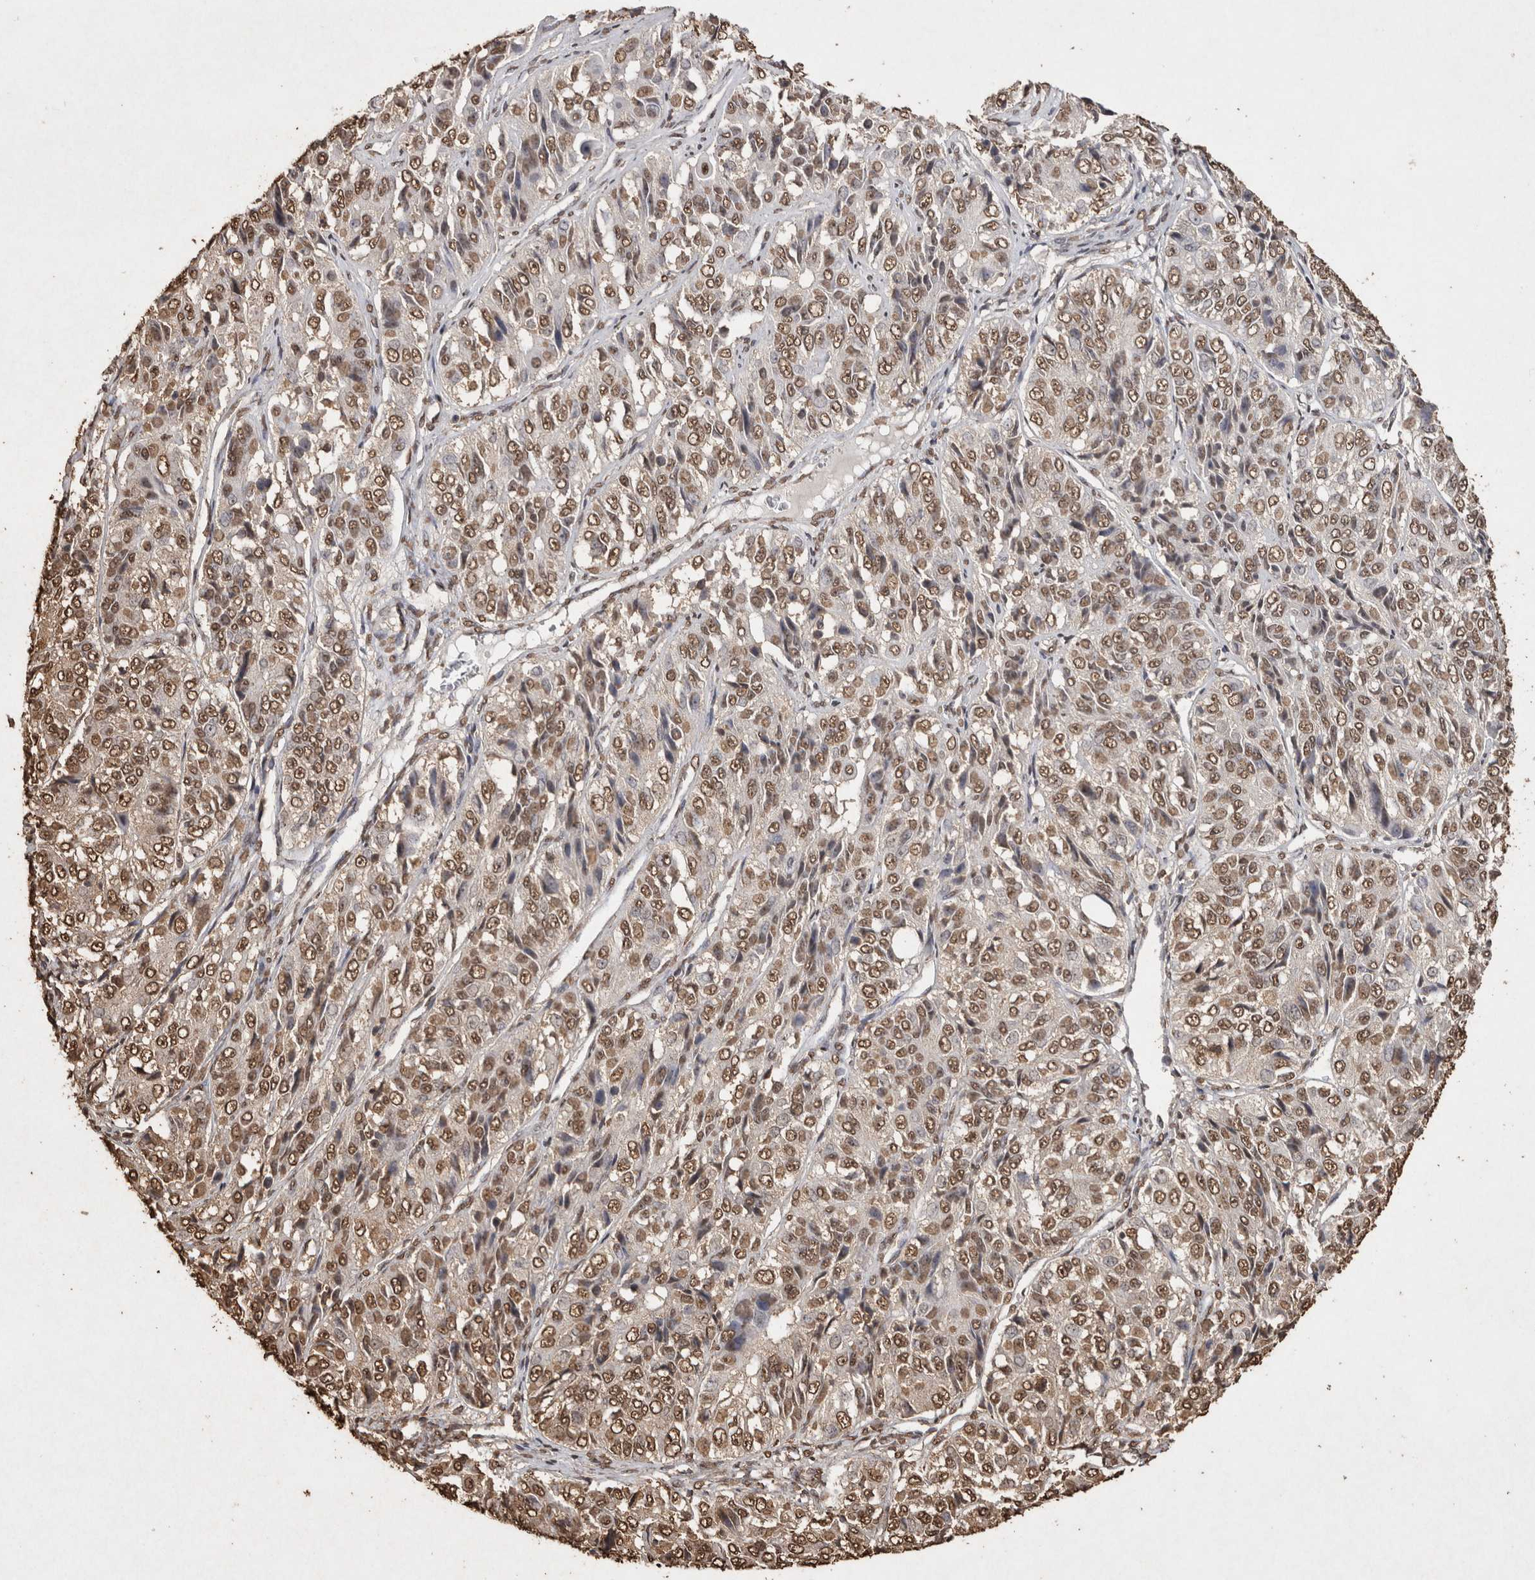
{"staining": {"intensity": "moderate", "quantity": ">75%", "location": "nuclear"}, "tissue": "ovarian cancer", "cell_type": "Tumor cells", "image_type": "cancer", "snomed": [{"axis": "morphology", "description": "Carcinoma, endometroid"}, {"axis": "topography", "description": "Ovary"}], "caption": "Ovarian endometroid carcinoma was stained to show a protein in brown. There is medium levels of moderate nuclear expression in approximately >75% of tumor cells.", "gene": "FSTL3", "patient": {"sex": "female", "age": 51}}